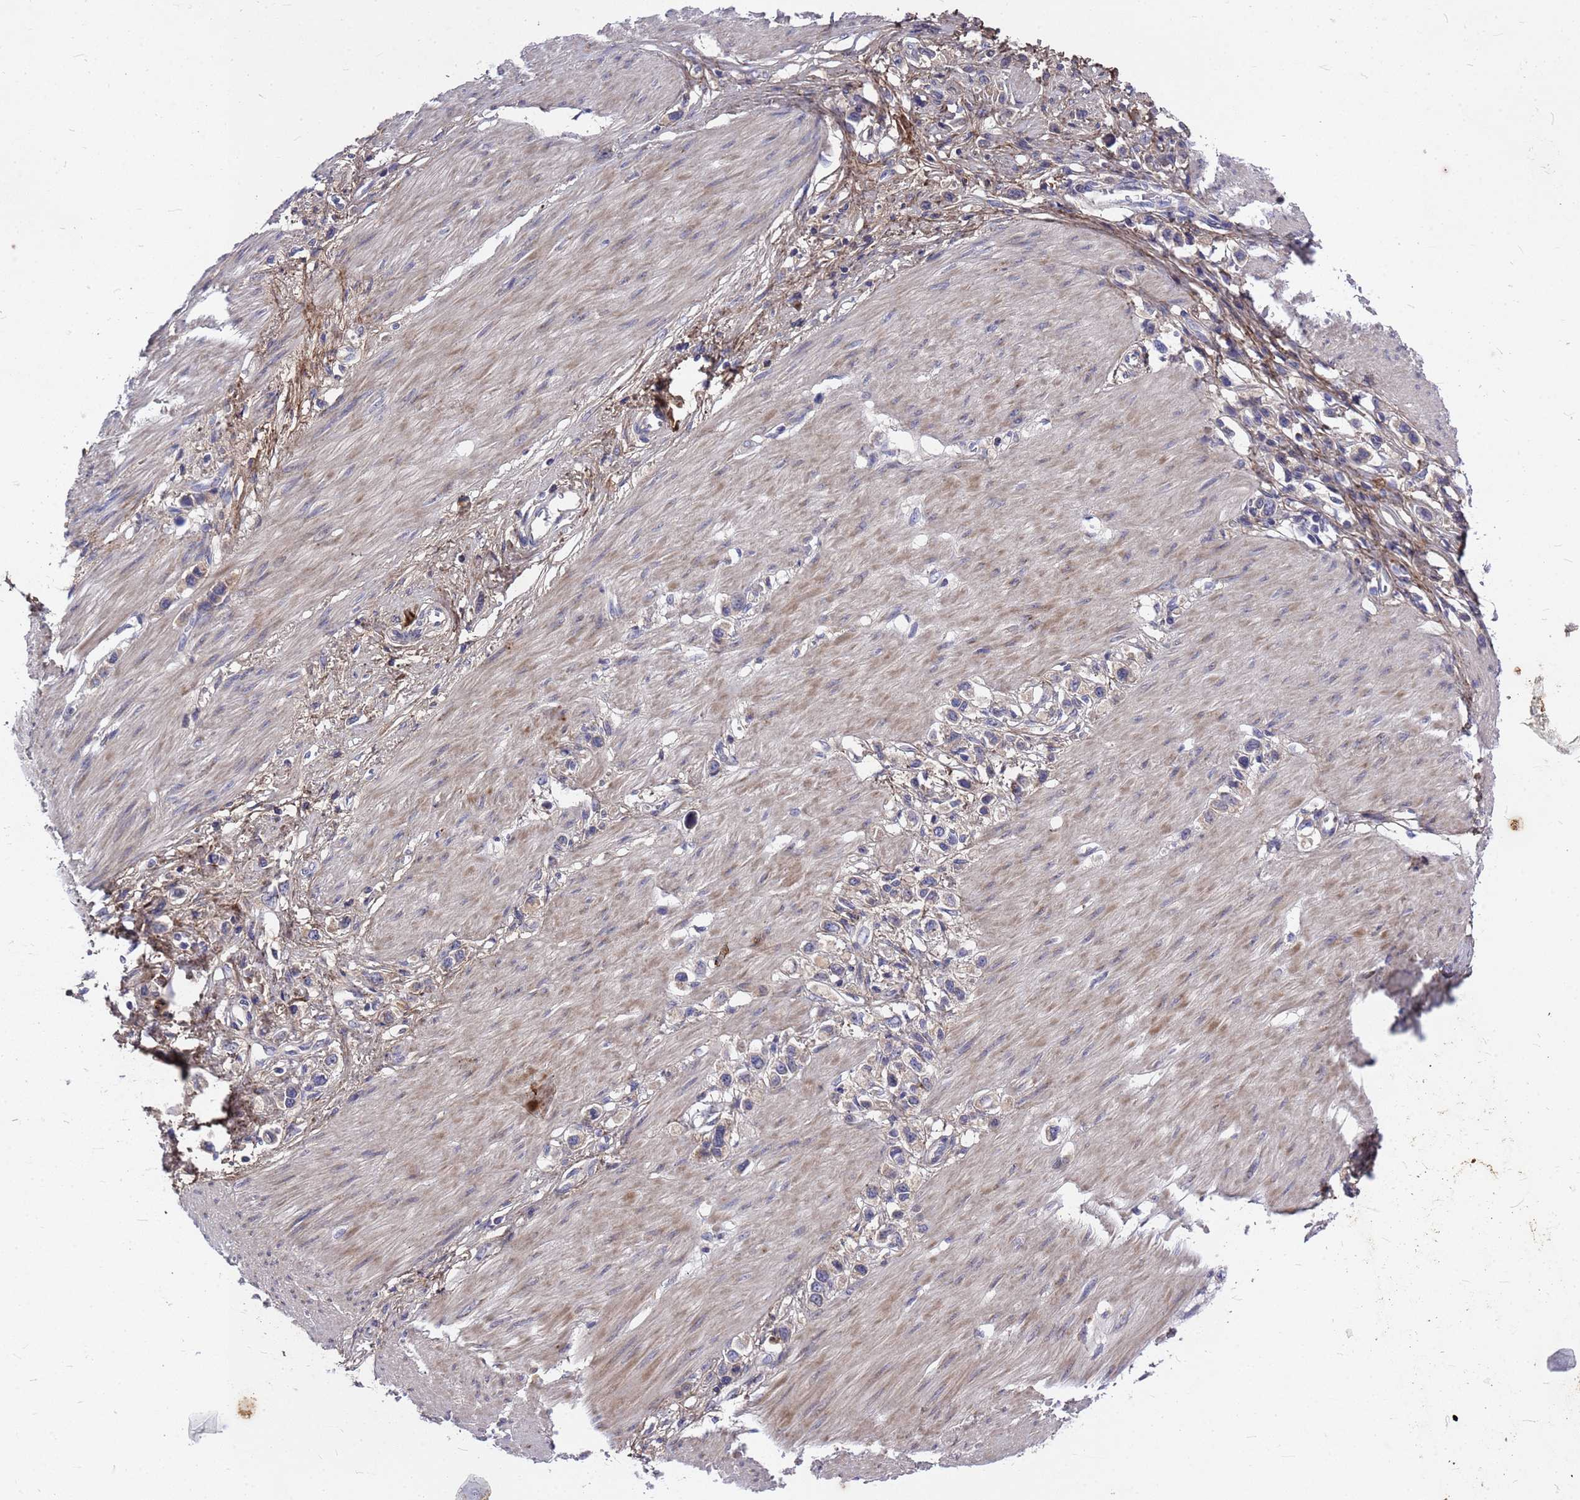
{"staining": {"intensity": "negative", "quantity": "none", "location": "none"}, "tissue": "stomach cancer", "cell_type": "Tumor cells", "image_type": "cancer", "snomed": [{"axis": "morphology", "description": "Normal tissue, NOS"}, {"axis": "morphology", "description": "Adenocarcinoma, NOS"}, {"axis": "topography", "description": "Stomach, upper"}, {"axis": "topography", "description": "Stomach"}], "caption": "This is a histopathology image of immunohistochemistry staining of stomach adenocarcinoma, which shows no expression in tumor cells. Brightfield microscopy of immunohistochemistry stained with DAB (3,3'-diaminobenzidine) (brown) and hematoxylin (blue), captured at high magnification.", "gene": "ZNF717", "patient": {"sex": "female", "age": 65}}